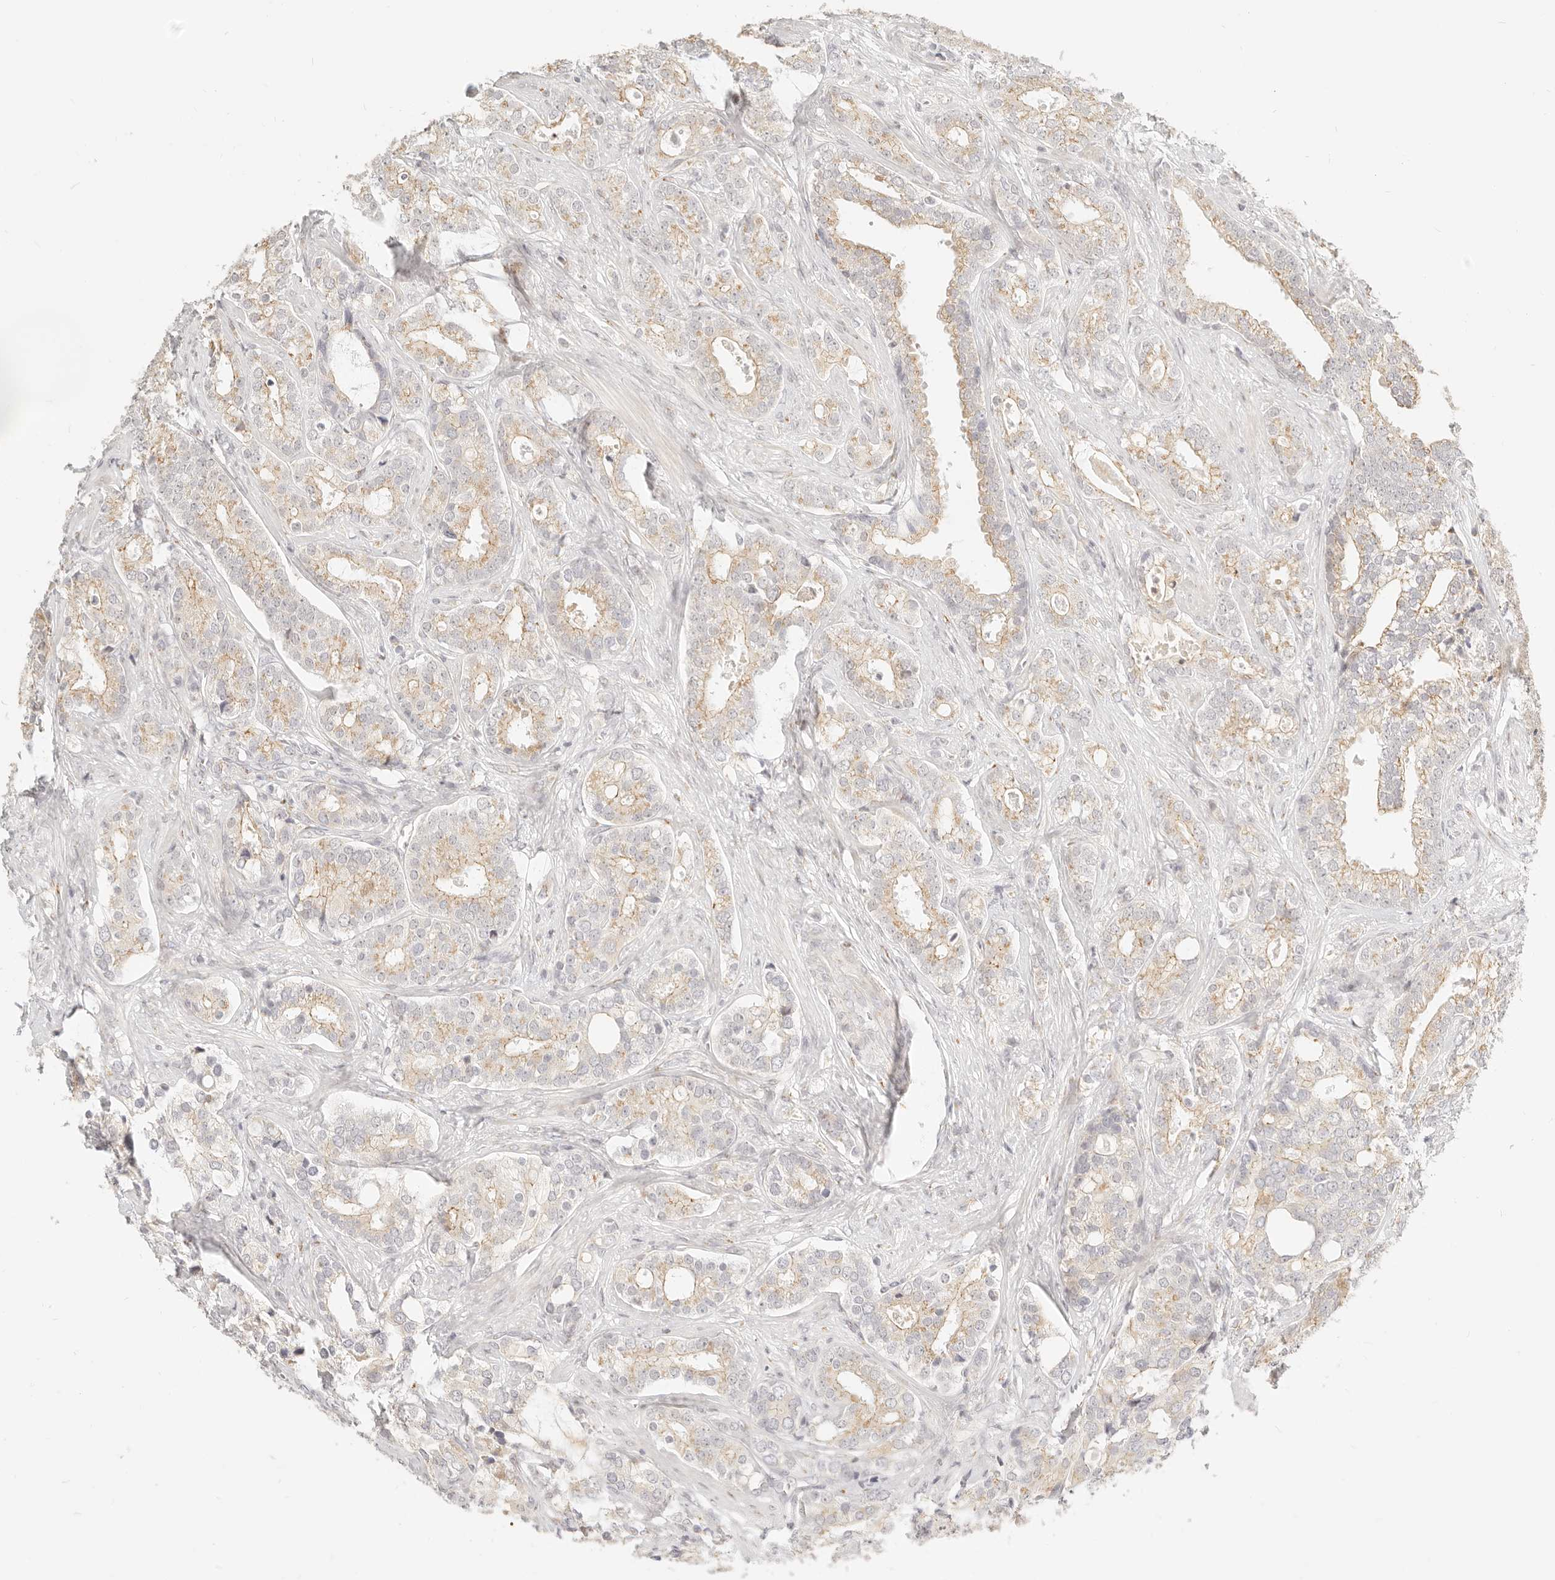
{"staining": {"intensity": "weak", "quantity": "25%-75%", "location": "cytoplasmic/membranous"}, "tissue": "prostate cancer", "cell_type": "Tumor cells", "image_type": "cancer", "snomed": [{"axis": "morphology", "description": "Adenocarcinoma, High grade"}, {"axis": "topography", "description": "Prostate and seminal vesicle, NOS"}], "caption": "Human prostate cancer (high-grade adenocarcinoma) stained with a brown dye shows weak cytoplasmic/membranous positive positivity in approximately 25%-75% of tumor cells.", "gene": "FAM20B", "patient": {"sex": "male", "age": 67}}